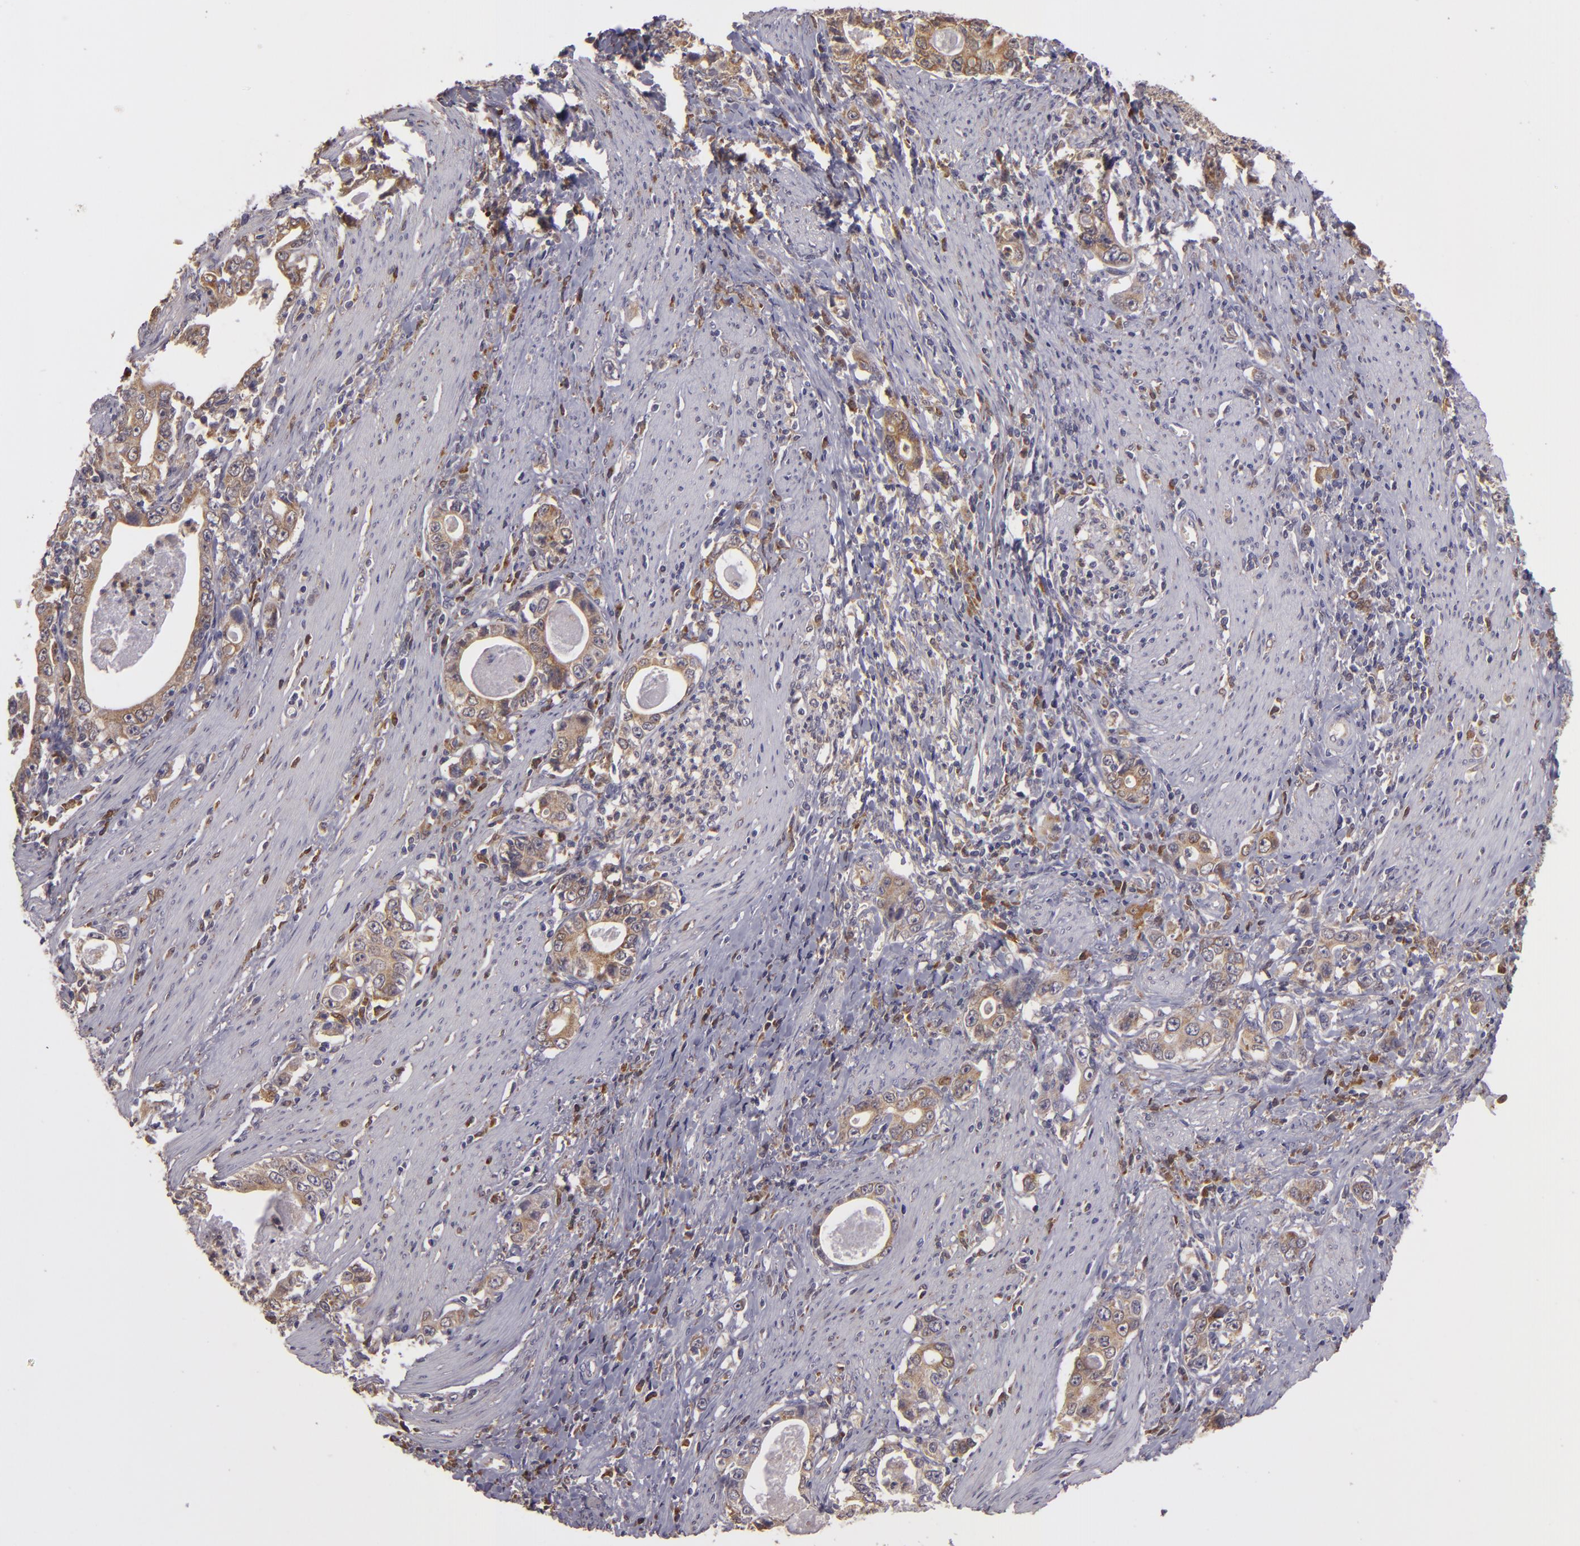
{"staining": {"intensity": "moderate", "quantity": ">75%", "location": "cytoplasmic/membranous"}, "tissue": "stomach cancer", "cell_type": "Tumor cells", "image_type": "cancer", "snomed": [{"axis": "morphology", "description": "Adenocarcinoma, NOS"}, {"axis": "topography", "description": "Stomach, lower"}], "caption": "The image displays a brown stain indicating the presence of a protein in the cytoplasmic/membranous of tumor cells in stomach adenocarcinoma. The staining was performed using DAB (3,3'-diaminobenzidine) to visualize the protein expression in brown, while the nuclei were stained in blue with hematoxylin (Magnification: 20x).", "gene": "FHIT", "patient": {"sex": "female", "age": 72}}